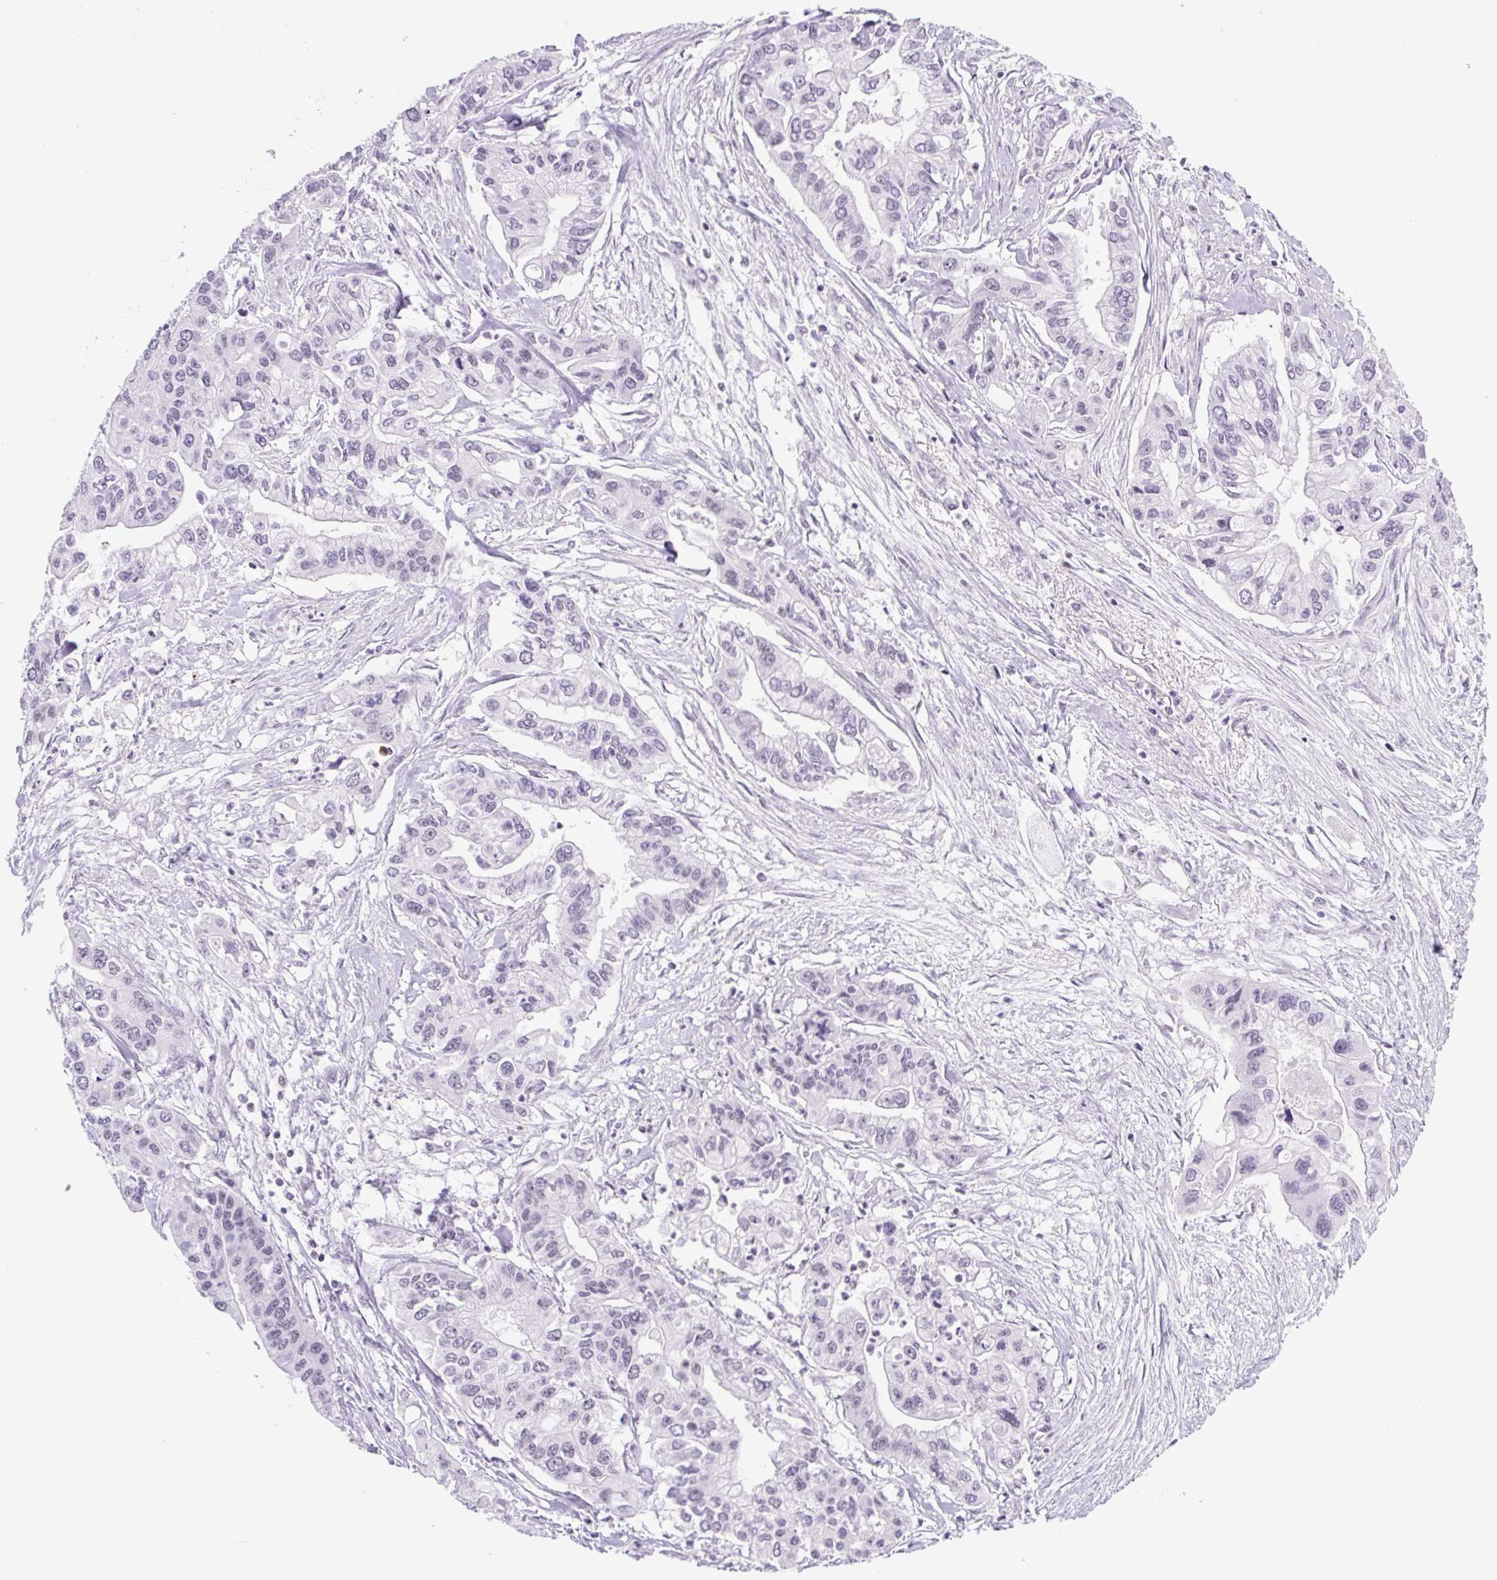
{"staining": {"intensity": "negative", "quantity": "none", "location": "none"}, "tissue": "pancreatic cancer", "cell_type": "Tumor cells", "image_type": "cancer", "snomed": [{"axis": "morphology", "description": "Adenocarcinoma, NOS"}, {"axis": "topography", "description": "Pancreas"}], "caption": "A micrograph of human pancreatic adenocarcinoma is negative for staining in tumor cells.", "gene": "TLE3", "patient": {"sex": "male", "age": 62}}